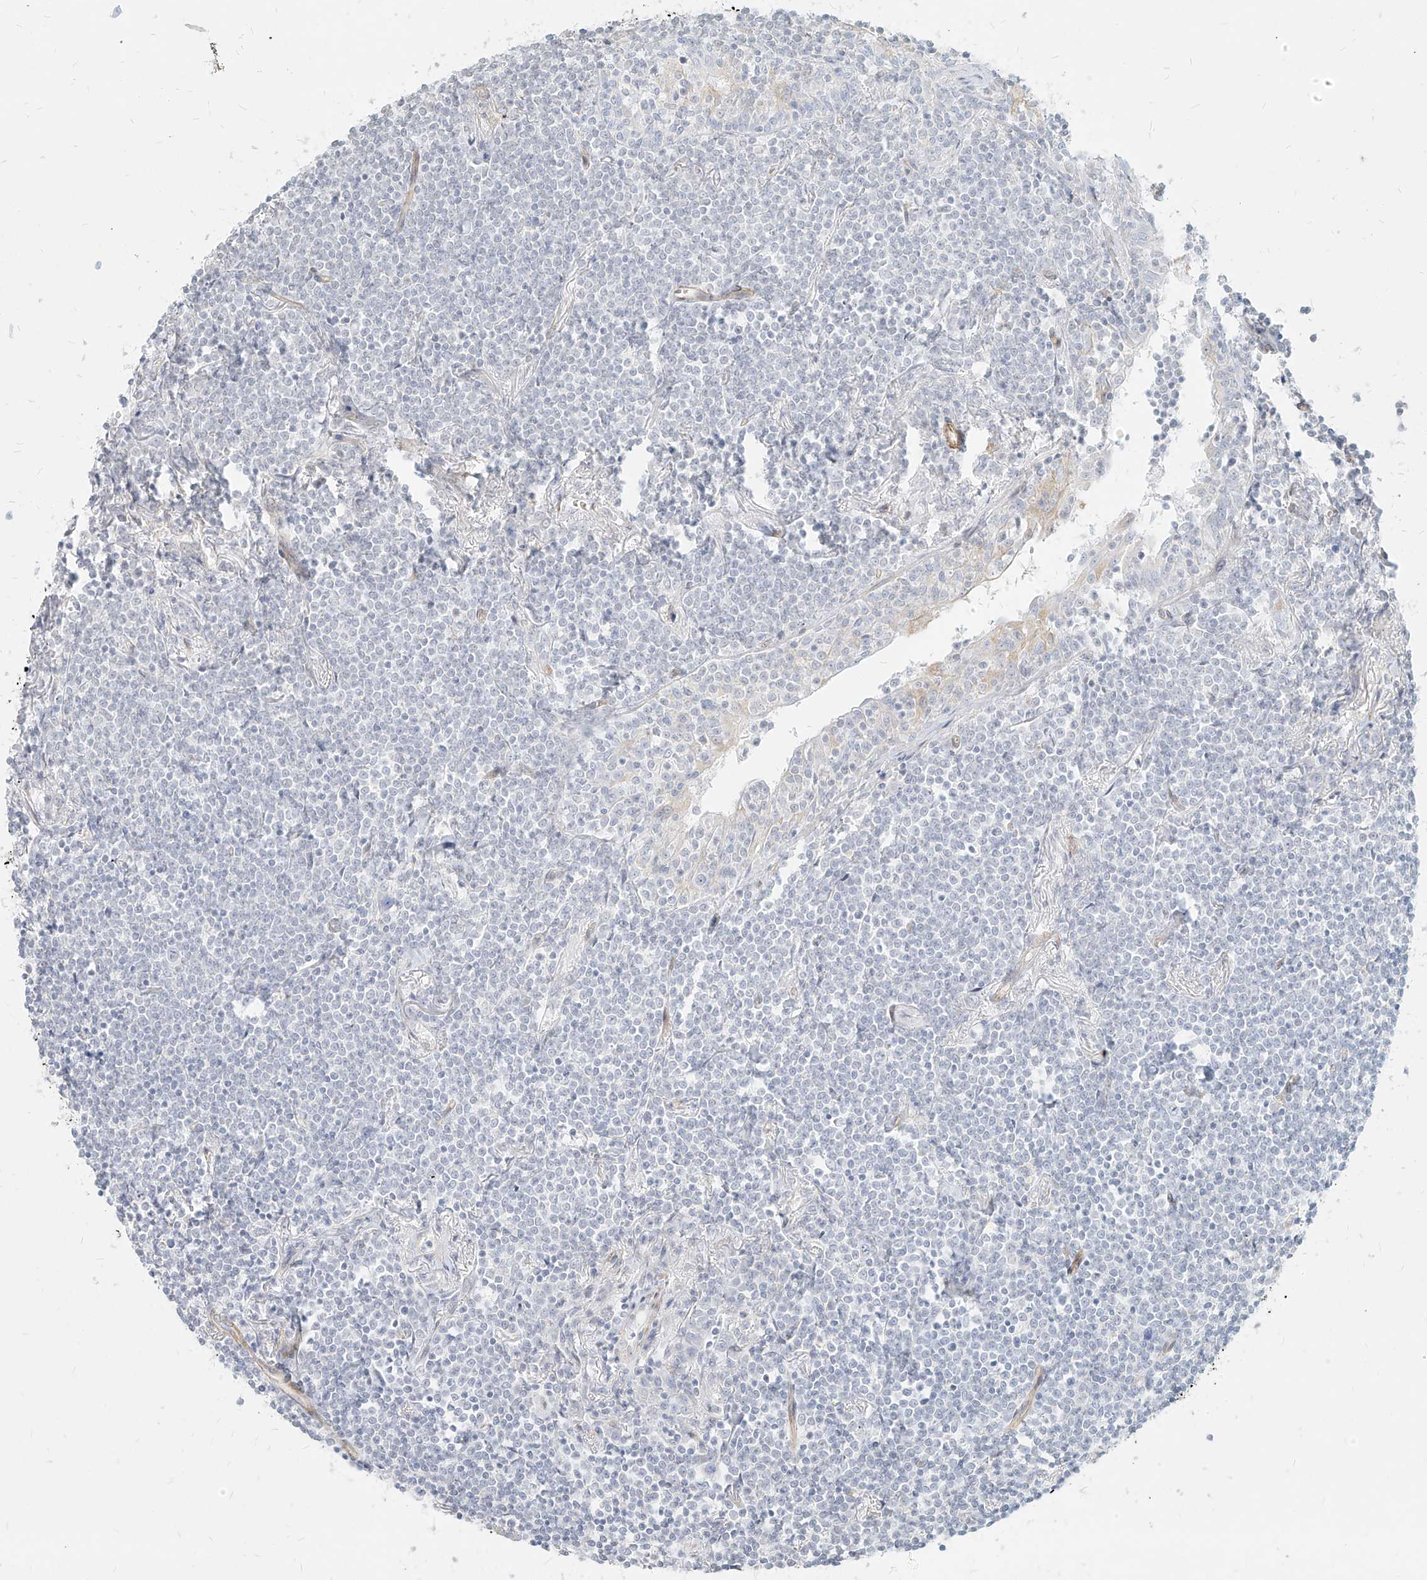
{"staining": {"intensity": "negative", "quantity": "none", "location": "none"}, "tissue": "lymphoma", "cell_type": "Tumor cells", "image_type": "cancer", "snomed": [{"axis": "morphology", "description": "Malignant lymphoma, non-Hodgkin's type, Low grade"}, {"axis": "topography", "description": "Lung"}], "caption": "Tumor cells show no significant protein positivity in lymphoma.", "gene": "ITPKB", "patient": {"sex": "female", "age": 71}}